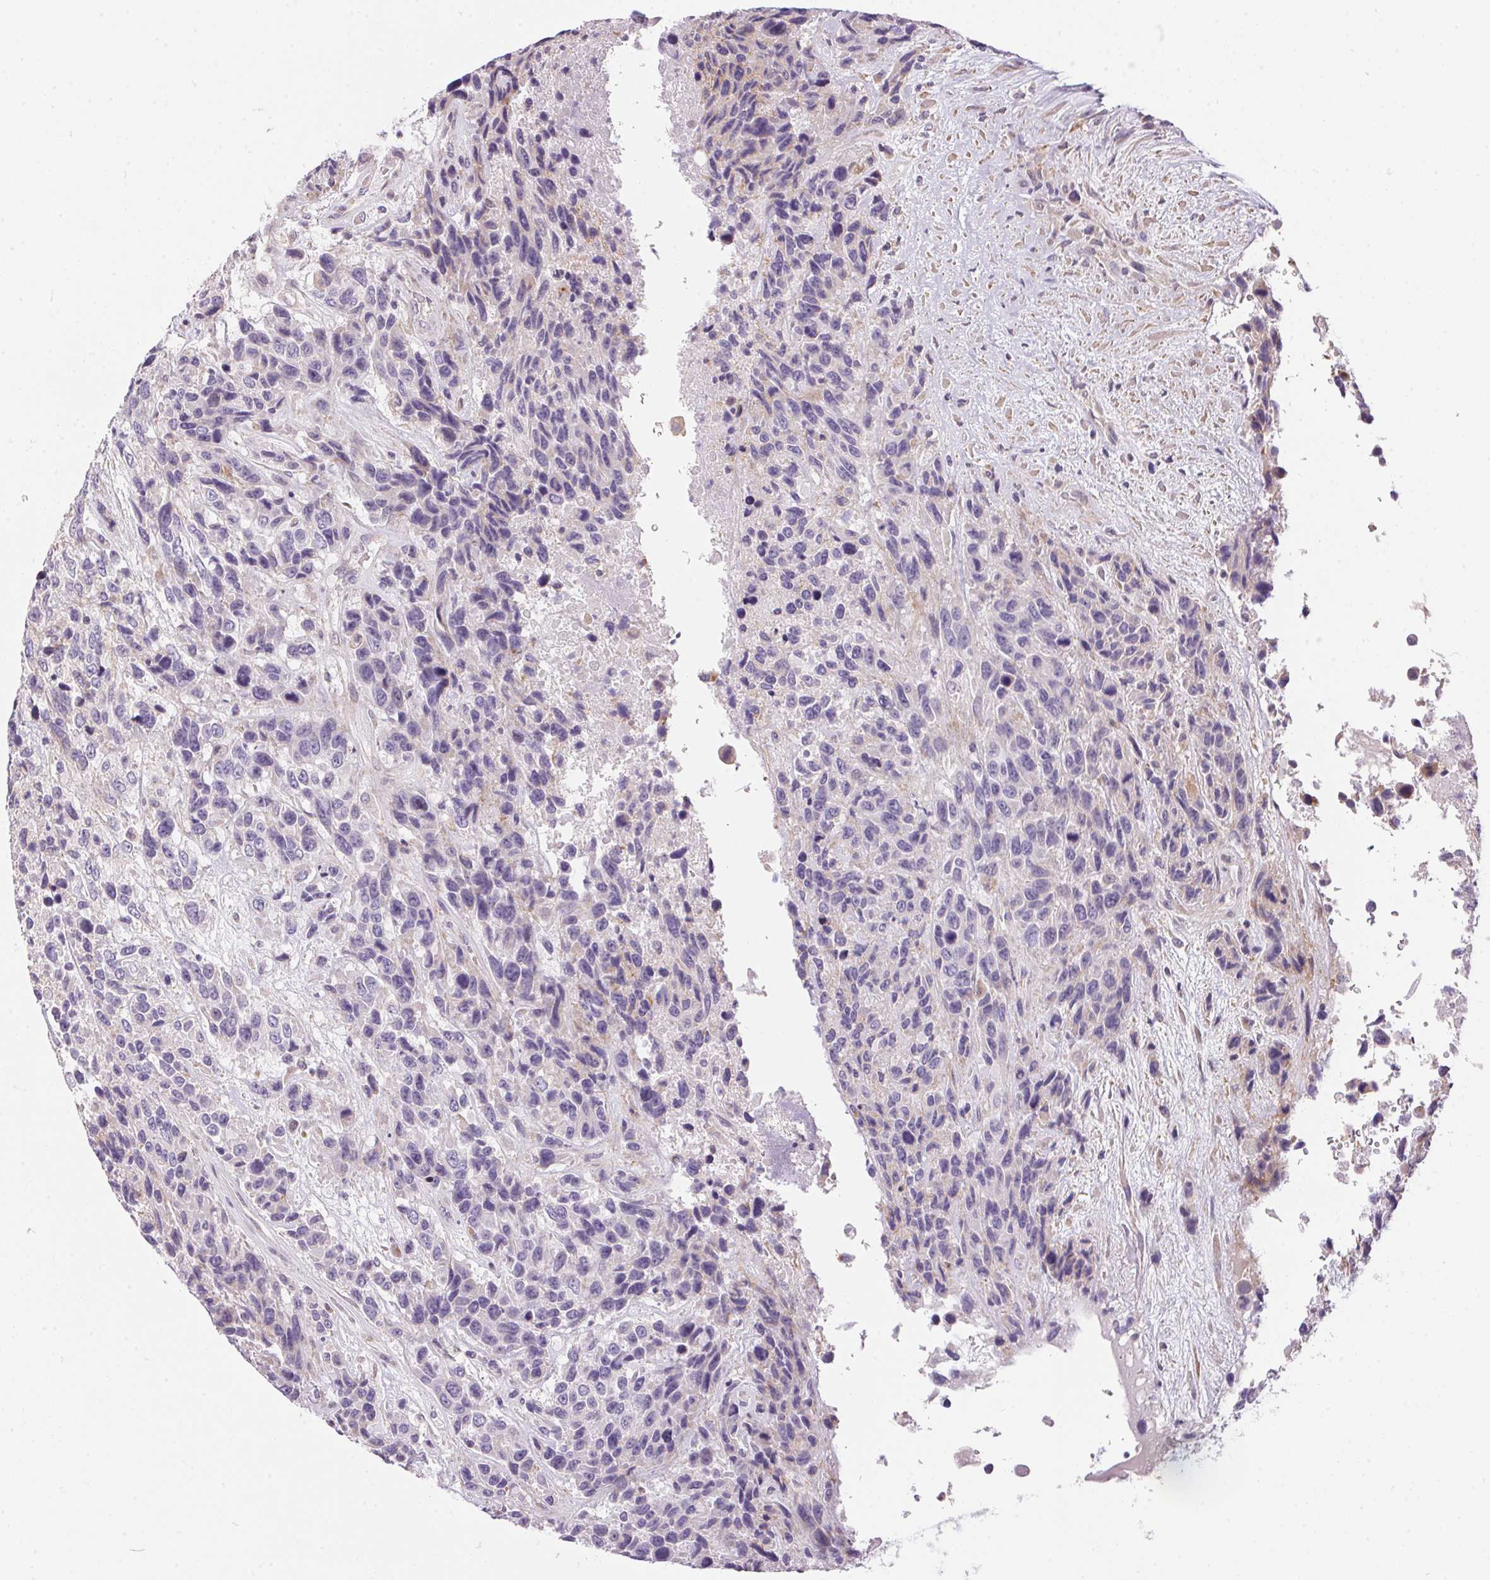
{"staining": {"intensity": "negative", "quantity": "none", "location": "none"}, "tissue": "urothelial cancer", "cell_type": "Tumor cells", "image_type": "cancer", "snomed": [{"axis": "morphology", "description": "Urothelial carcinoma, High grade"}, {"axis": "topography", "description": "Urinary bladder"}], "caption": "This is a histopathology image of immunohistochemistry staining of urothelial cancer, which shows no expression in tumor cells.", "gene": "UNC13B", "patient": {"sex": "female", "age": 70}}